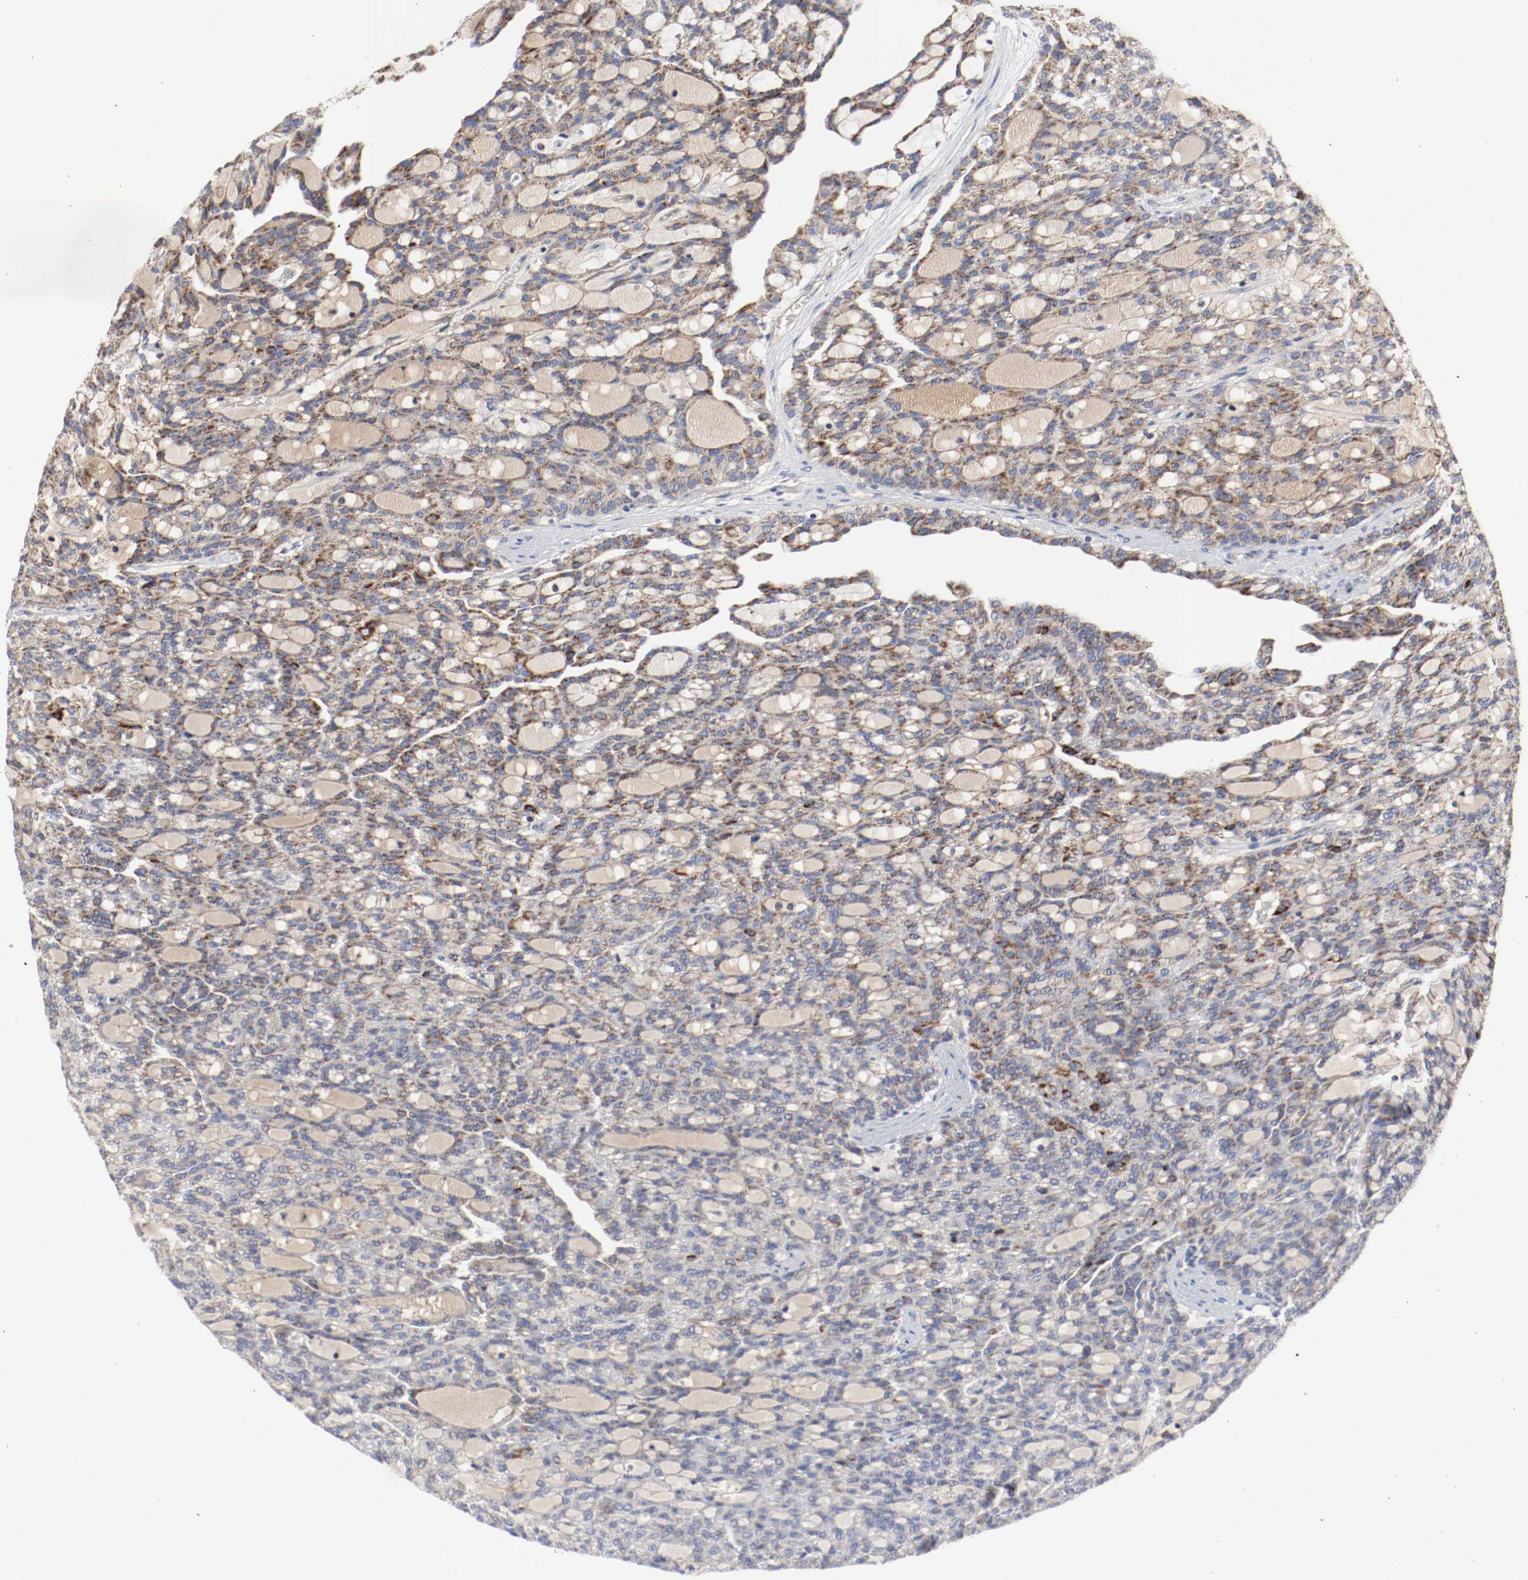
{"staining": {"intensity": "moderate", "quantity": ">75%", "location": "cytoplasmic/membranous"}, "tissue": "renal cancer", "cell_type": "Tumor cells", "image_type": "cancer", "snomed": [{"axis": "morphology", "description": "Adenocarcinoma, NOS"}, {"axis": "topography", "description": "Kidney"}], "caption": "Adenocarcinoma (renal) stained with a brown dye reveals moderate cytoplasmic/membranous positive expression in approximately >75% of tumor cells.", "gene": "AFG3L2", "patient": {"sex": "male", "age": 63}}